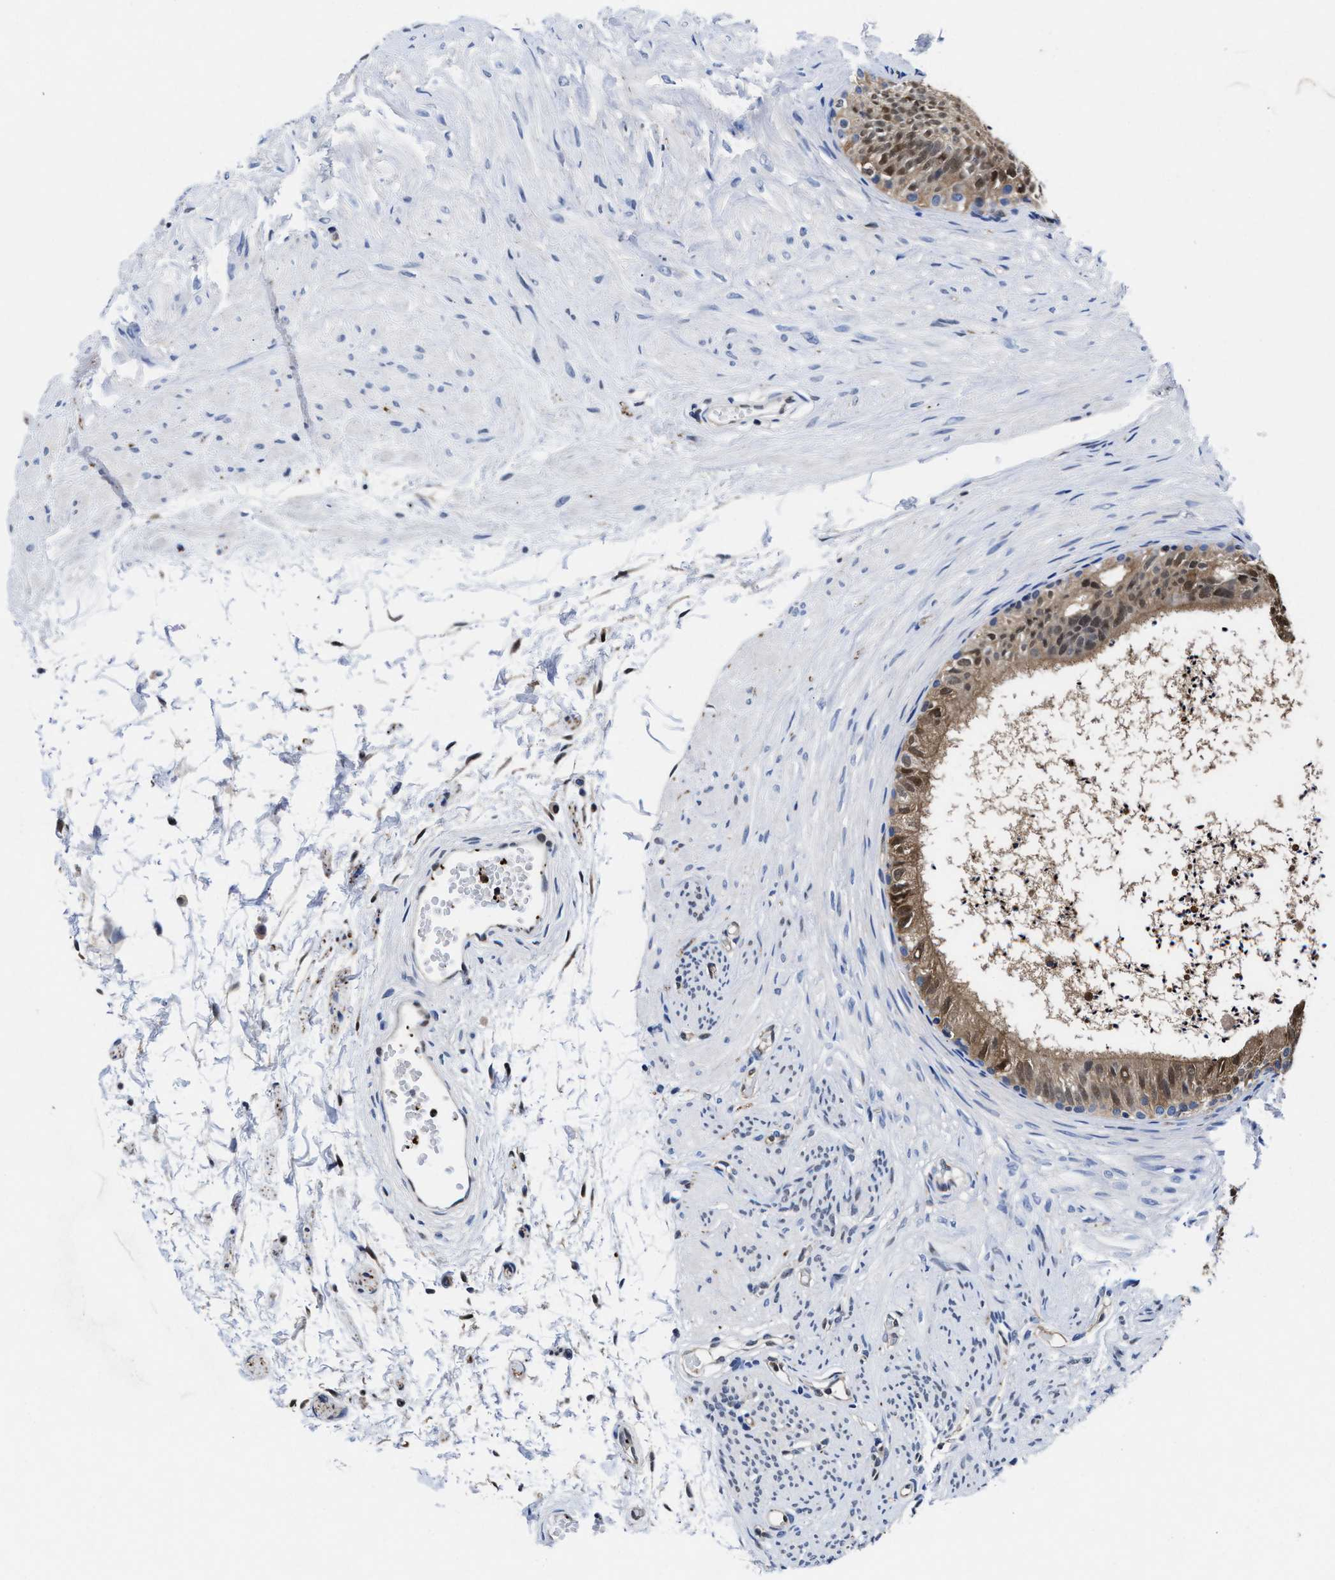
{"staining": {"intensity": "weak", "quantity": "25%-75%", "location": "cytoplasmic/membranous,nuclear"}, "tissue": "epididymis", "cell_type": "Glandular cells", "image_type": "normal", "snomed": [{"axis": "morphology", "description": "Normal tissue, NOS"}, {"axis": "topography", "description": "Epididymis"}], "caption": "Human epididymis stained with a brown dye displays weak cytoplasmic/membranous,nuclear positive expression in approximately 25%-75% of glandular cells.", "gene": "ACLY", "patient": {"sex": "male", "age": 56}}